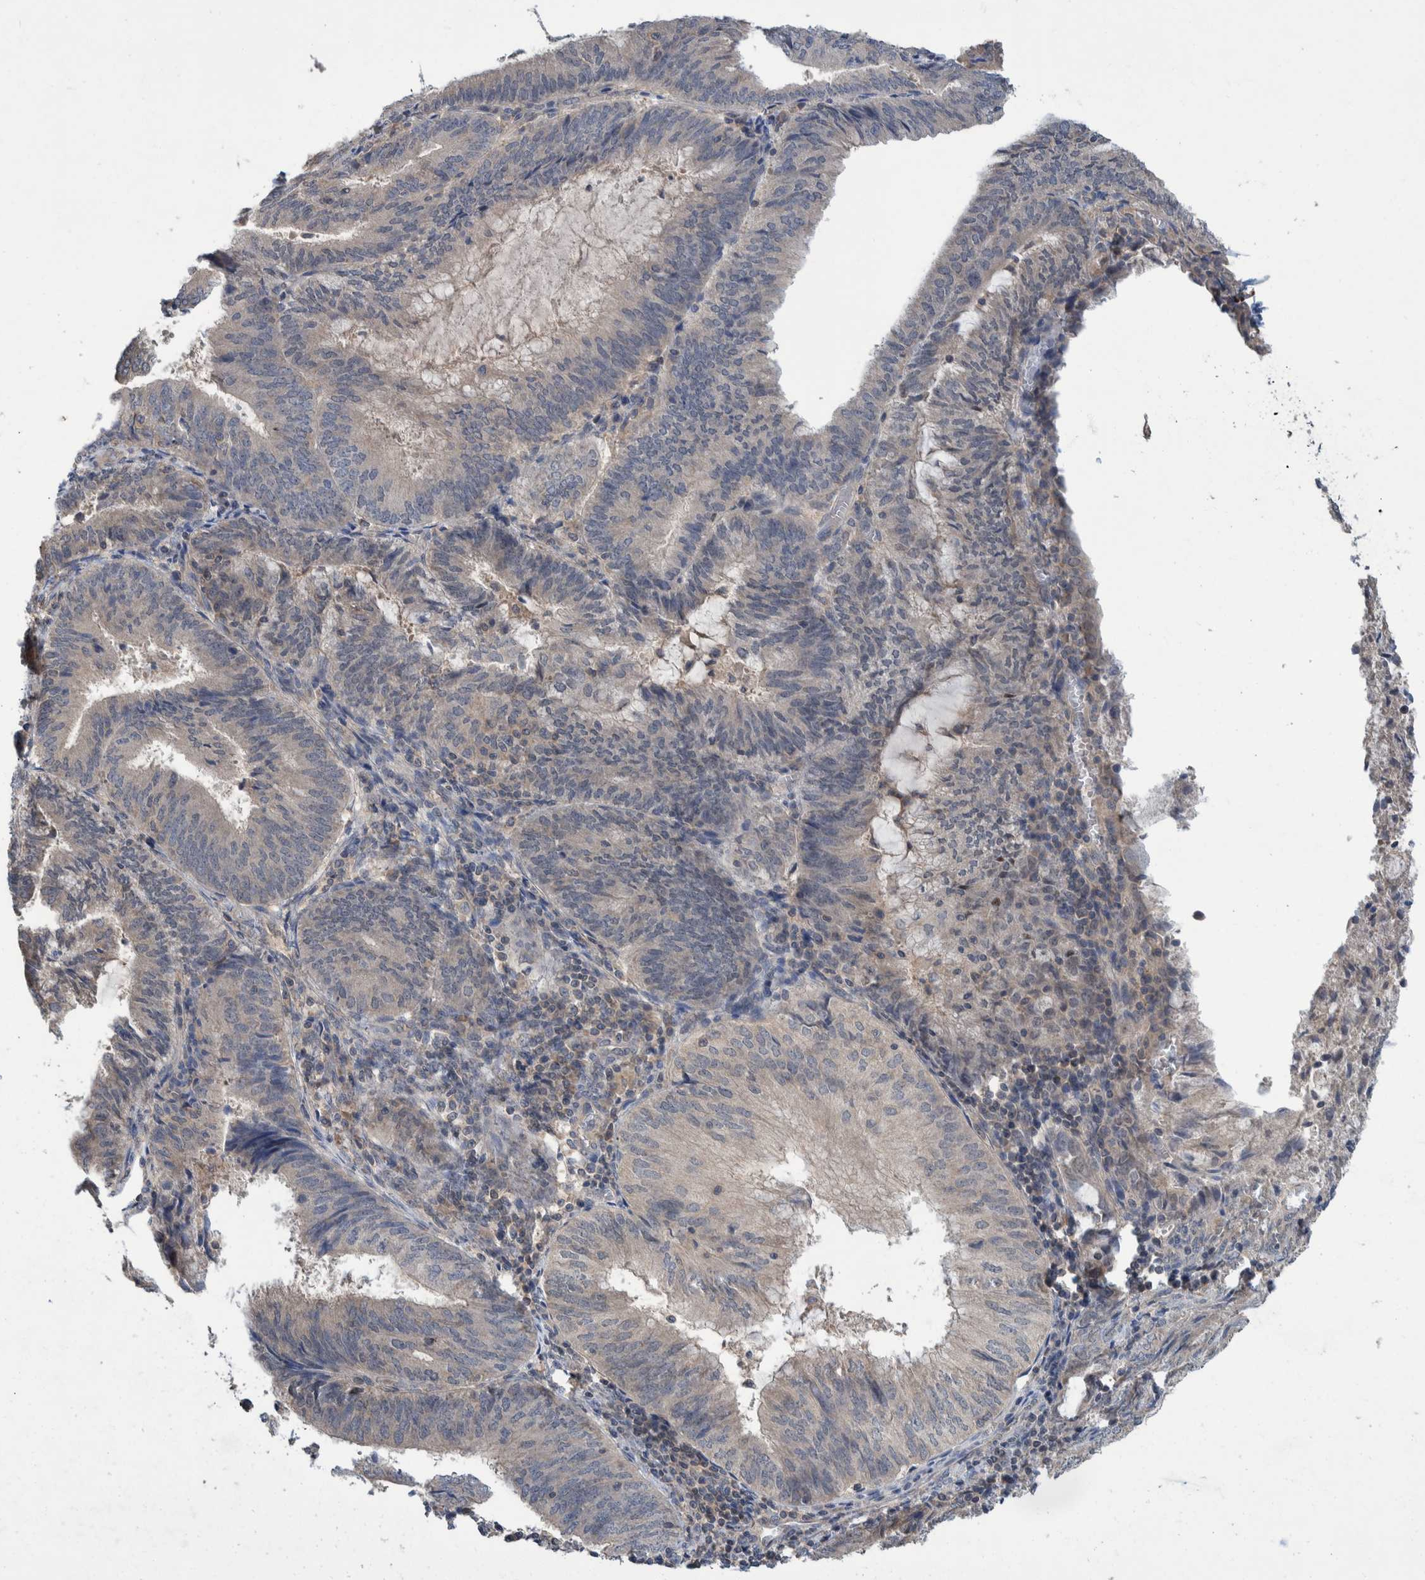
{"staining": {"intensity": "negative", "quantity": "none", "location": "none"}, "tissue": "endometrial cancer", "cell_type": "Tumor cells", "image_type": "cancer", "snomed": [{"axis": "morphology", "description": "Adenocarcinoma, NOS"}, {"axis": "topography", "description": "Endometrium"}], "caption": "Immunohistochemistry (IHC) histopathology image of human endometrial adenocarcinoma stained for a protein (brown), which reveals no expression in tumor cells.", "gene": "PLPBP", "patient": {"sex": "female", "age": 81}}